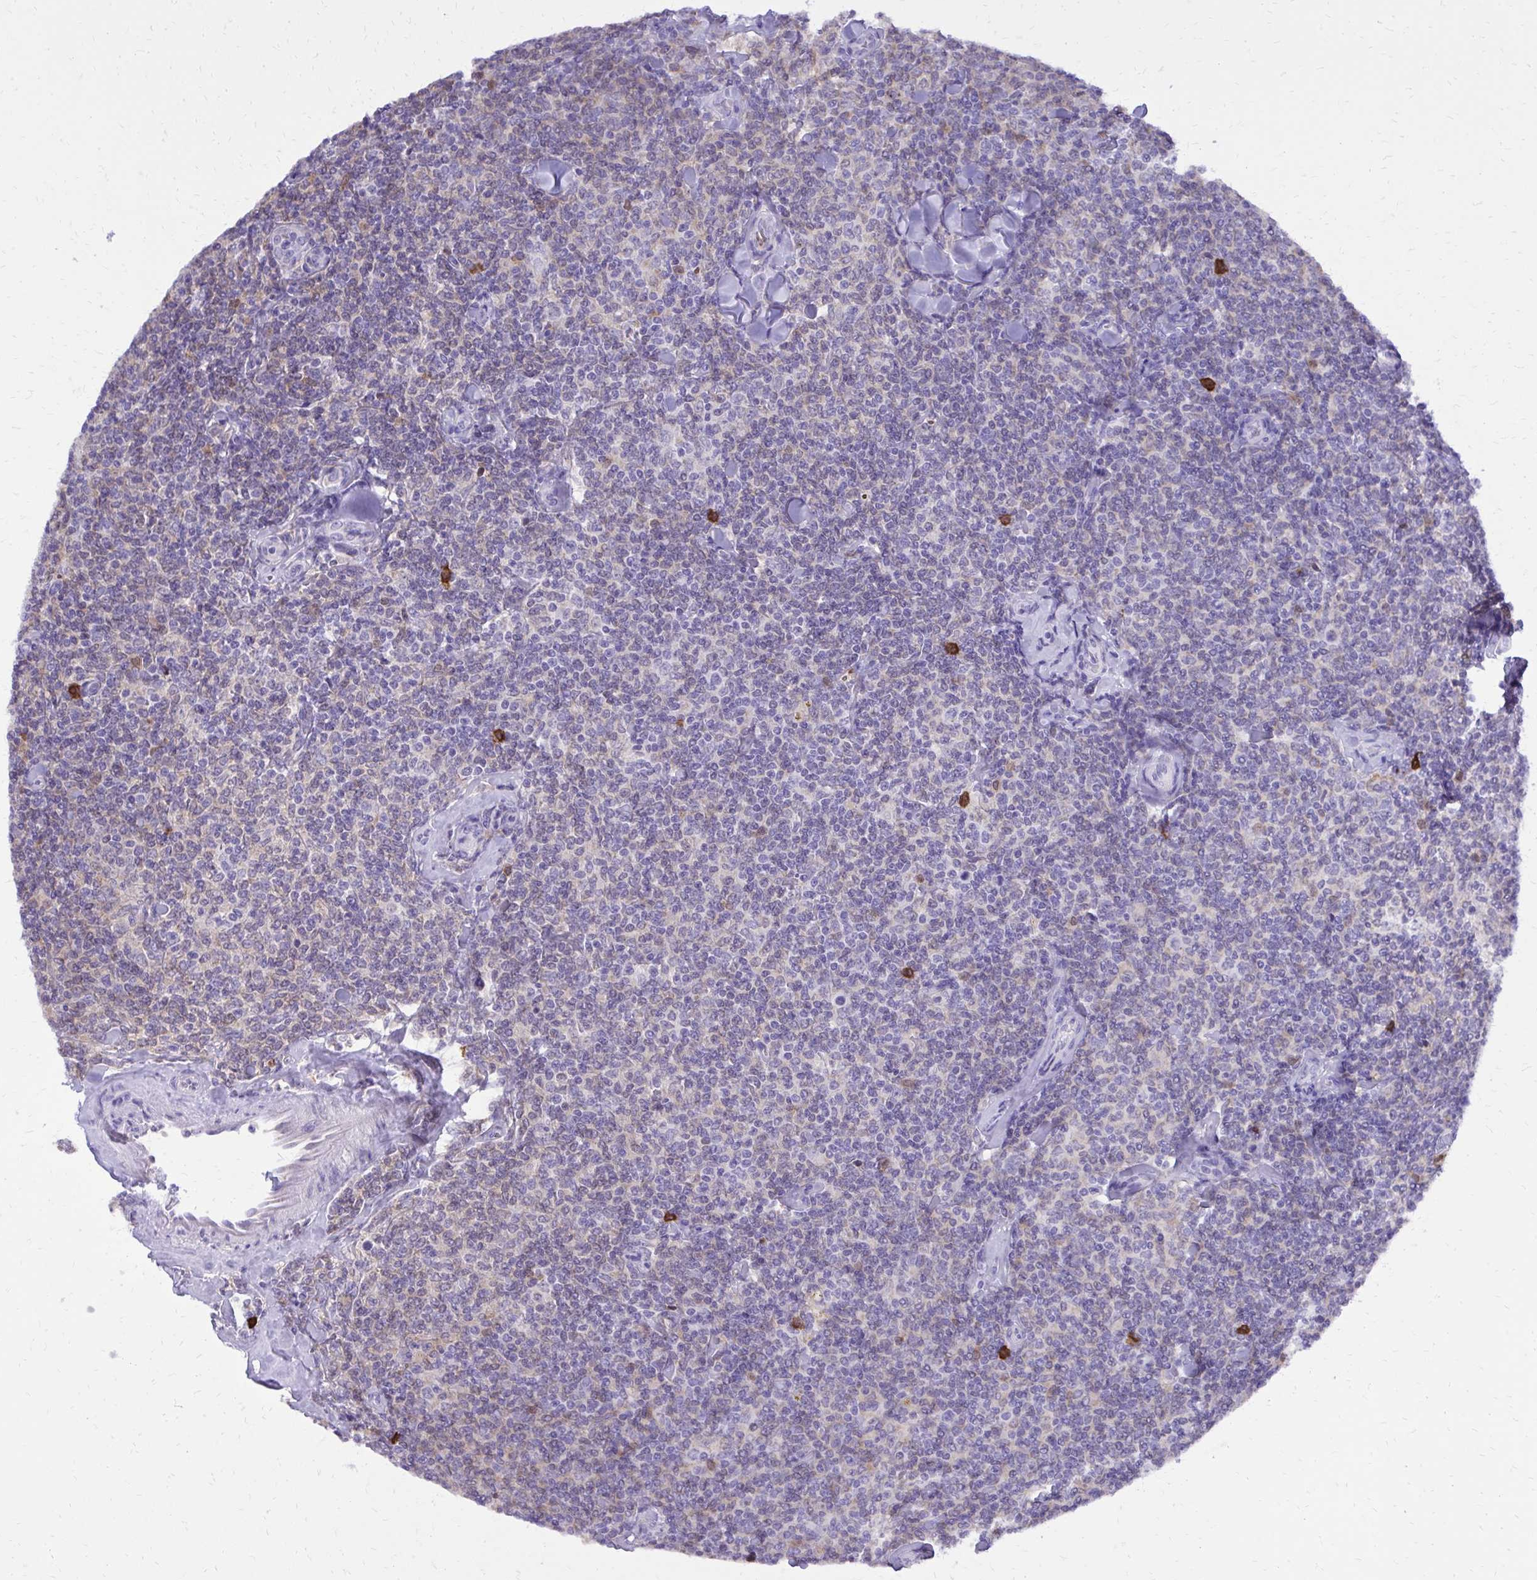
{"staining": {"intensity": "negative", "quantity": "none", "location": "none"}, "tissue": "lymphoma", "cell_type": "Tumor cells", "image_type": "cancer", "snomed": [{"axis": "morphology", "description": "Malignant lymphoma, non-Hodgkin's type, Low grade"}, {"axis": "topography", "description": "Lymph node"}], "caption": "Immunohistochemistry micrograph of lymphoma stained for a protein (brown), which shows no expression in tumor cells.", "gene": "CAT", "patient": {"sex": "female", "age": 56}}